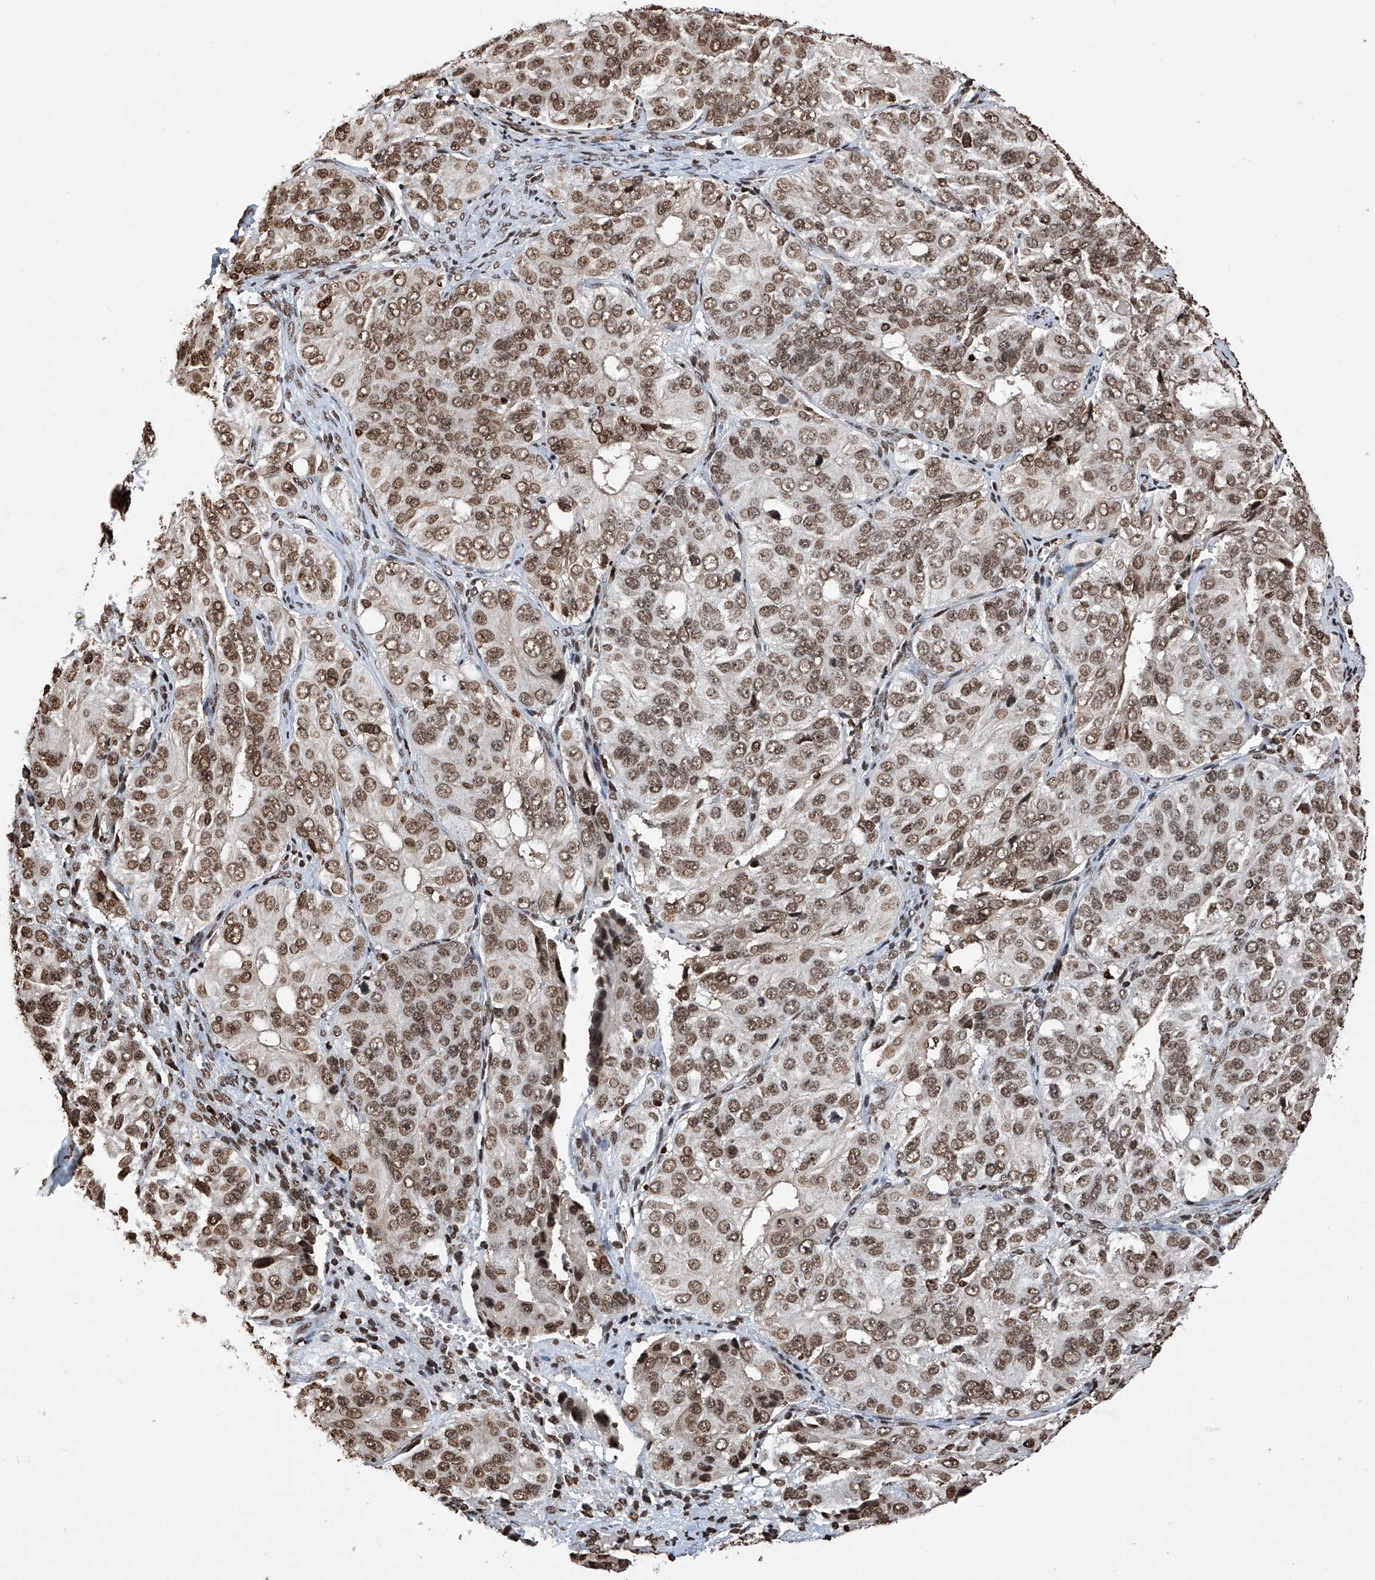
{"staining": {"intensity": "moderate", "quantity": ">75%", "location": "nuclear"}, "tissue": "ovarian cancer", "cell_type": "Tumor cells", "image_type": "cancer", "snomed": [{"axis": "morphology", "description": "Carcinoma, endometroid"}, {"axis": "topography", "description": "Ovary"}], "caption": "Human ovarian cancer stained with a protein marker shows moderate staining in tumor cells.", "gene": "CFAP410", "patient": {"sex": "female", "age": 51}}